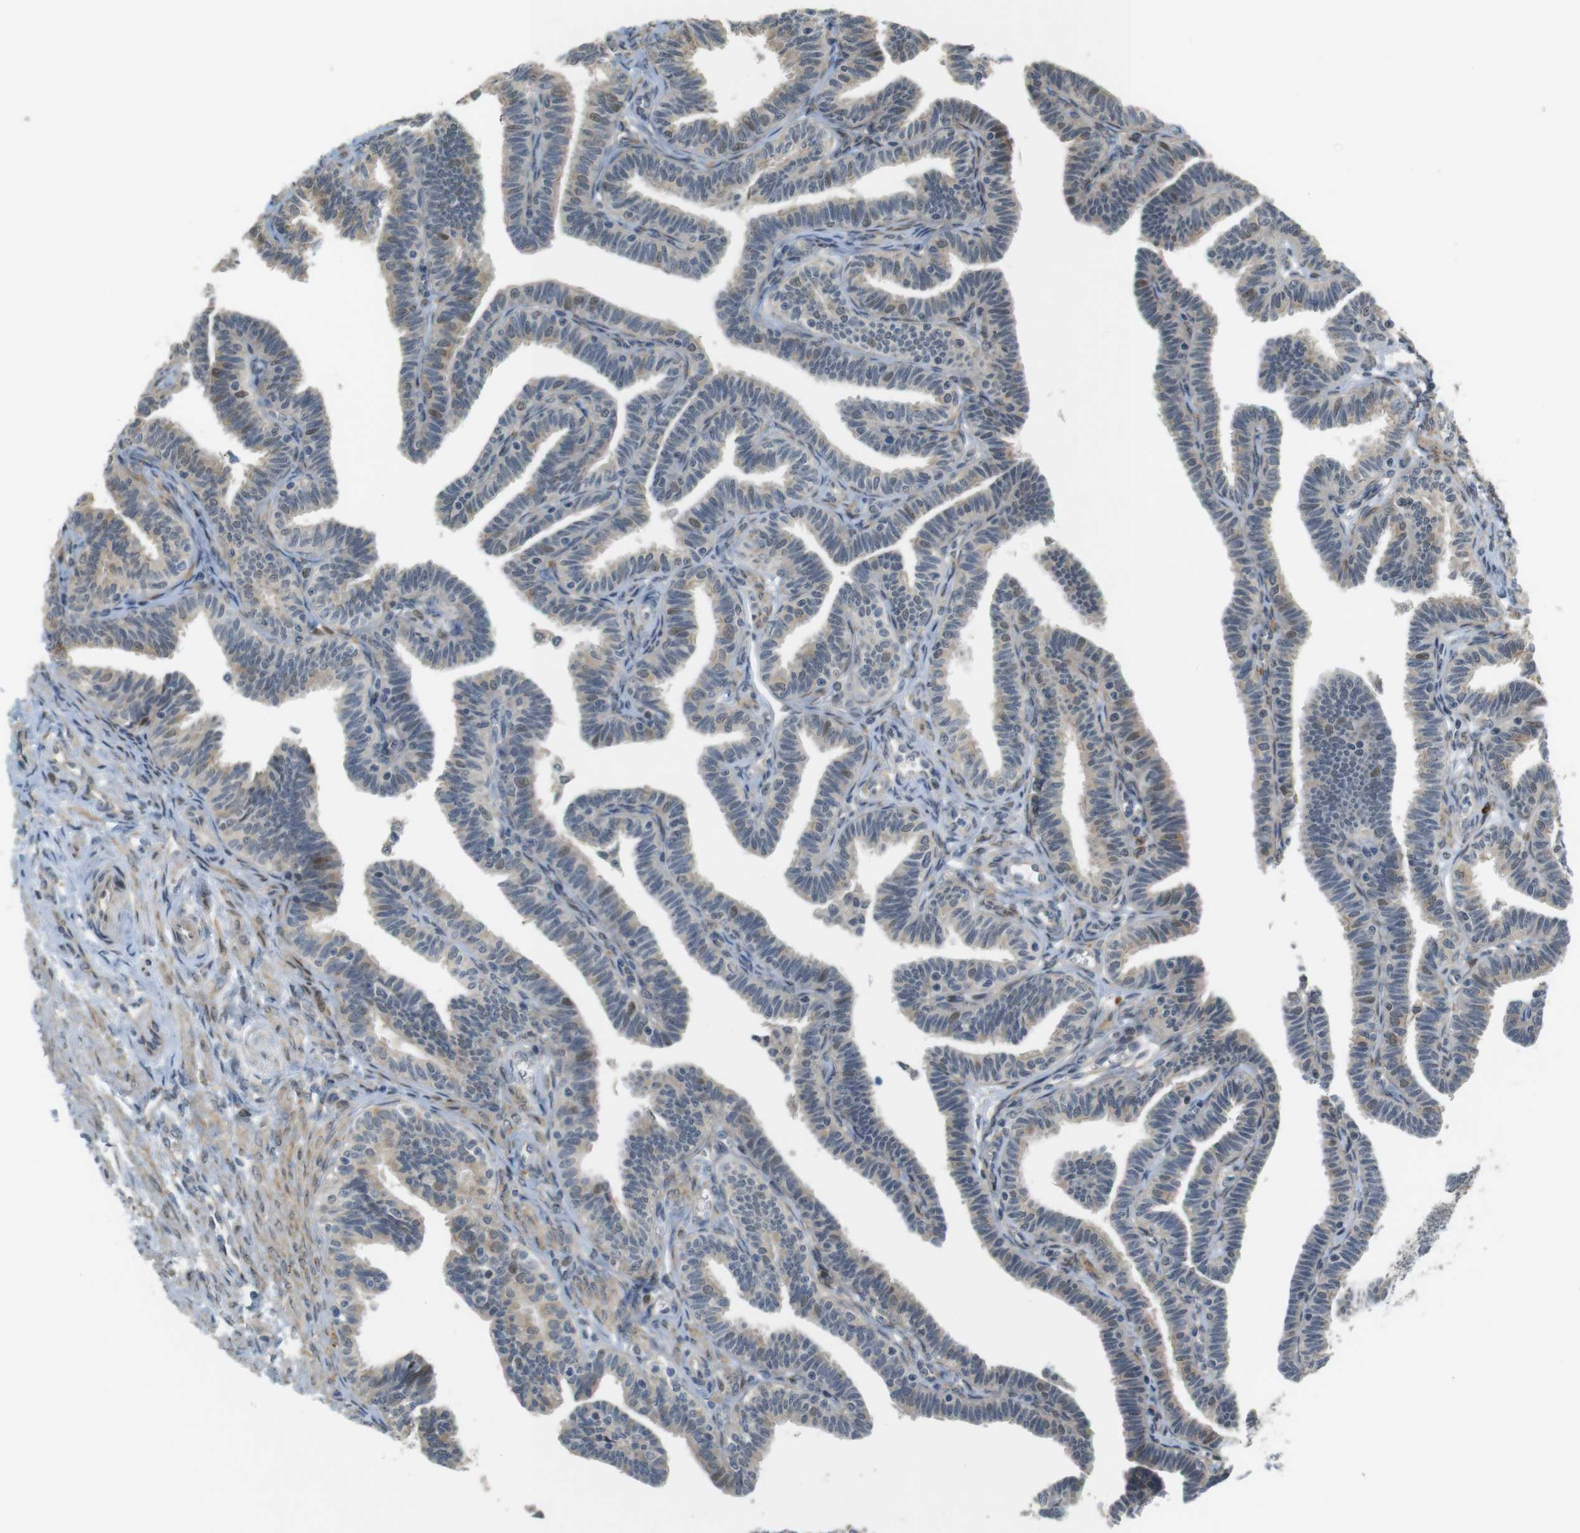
{"staining": {"intensity": "weak", "quantity": "<25%", "location": "cytoplasmic/membranous,nuclear"}, "tissue": "fallopian tube", "cell_type": "Glandular cells", "image_type": "normal", "snomed": [{"axis": "morphology", "description": "Normal tissue, NOS"}, {"axis": "topography", "description": "Fallopian tube"}, {"axis": "topography", "description": "Ovary"}], "caption": "Glandular cells are negative for brown protein staining in benign fallopian tube. (Immunohistochemistry (ihc), brightfield microscopy, high magnification).", "gene": "TSPAN9", "patient": {"sex": "female", "age": 23}}